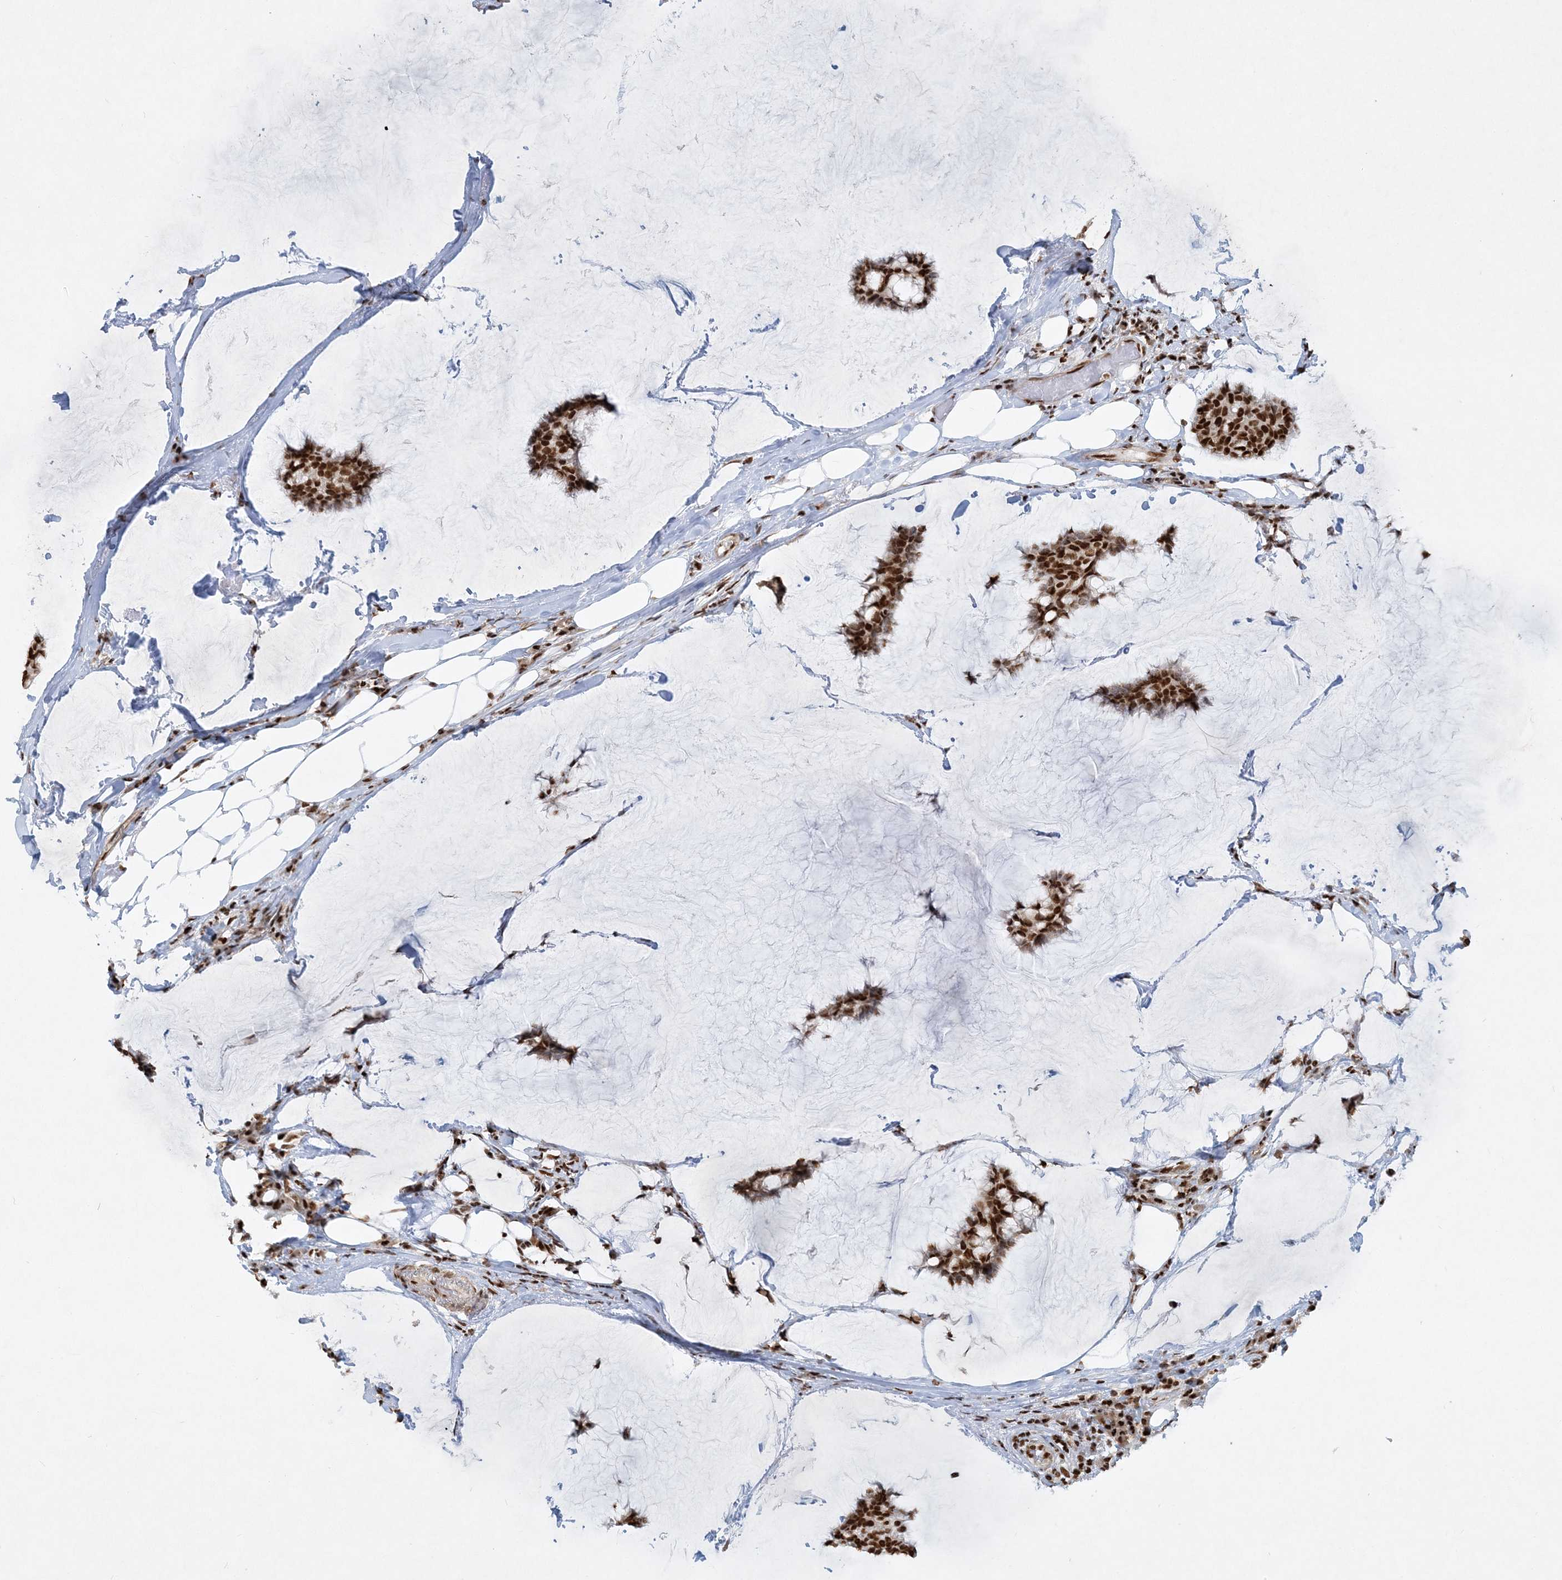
{"staining": {"intensity": "strong", "quantity": ">75%", "location": "nuclear"}, "tissue": "breast cancer", "cell_type": "Tumor cells", "image_type": "cancer", "snomed": [{"axis": "morphology", "description": "Duct carcinoma"}, {"axis": "topography", "description": "Breast"}], "caption": "Immunohistochemistry (DAB) staining of human breast invasive ductal carcinoma exhibits strong nuclear protein positivity in about >75% of tumor cells.", "gene": "DELE1", "patient": {"sex": "female", "age": 93}}